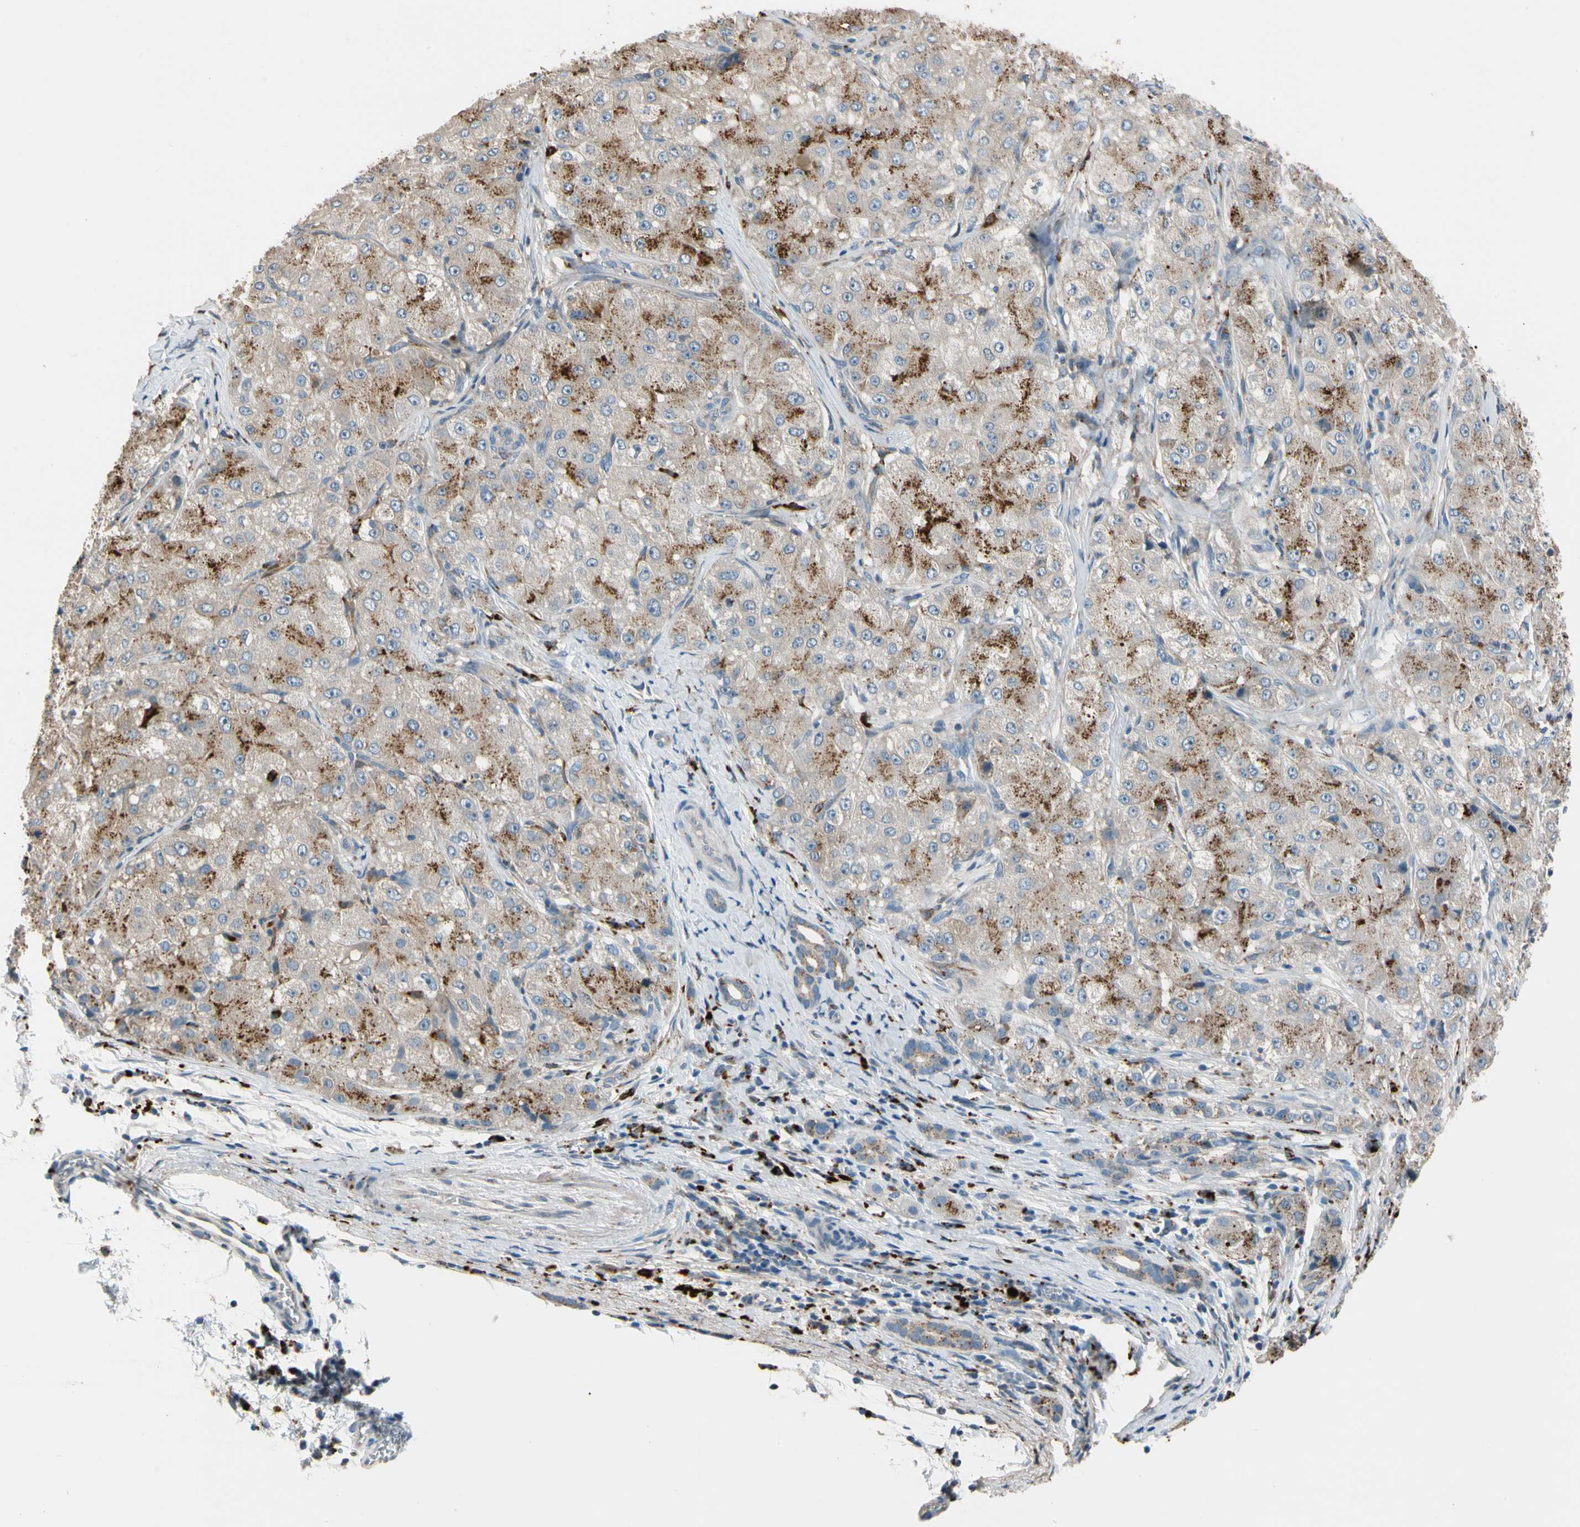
{"staining": {"intensity": "moderate", "quantity": "25%-75%", "location": "cytoplasmic/membranous"}, "tissue": "liver cancer", "cell_type": "Tumor cells", "image_type": "cancer", "snomed": [{"axis": "morphology", "description": "Carcinoma, Hepatocellular, NOS"}, {"axis": "topography", "description": "Liver"}], "caption": "There is medium levels of moderate cytoplasmic/membranous positivity in tumor cells of liver cancer (hepatocellular carcinoma), as demonstrated by immunohistochemical staining (brown color).", "gene": "GM2A", "patient": {"sex": "male", "age": 80}}